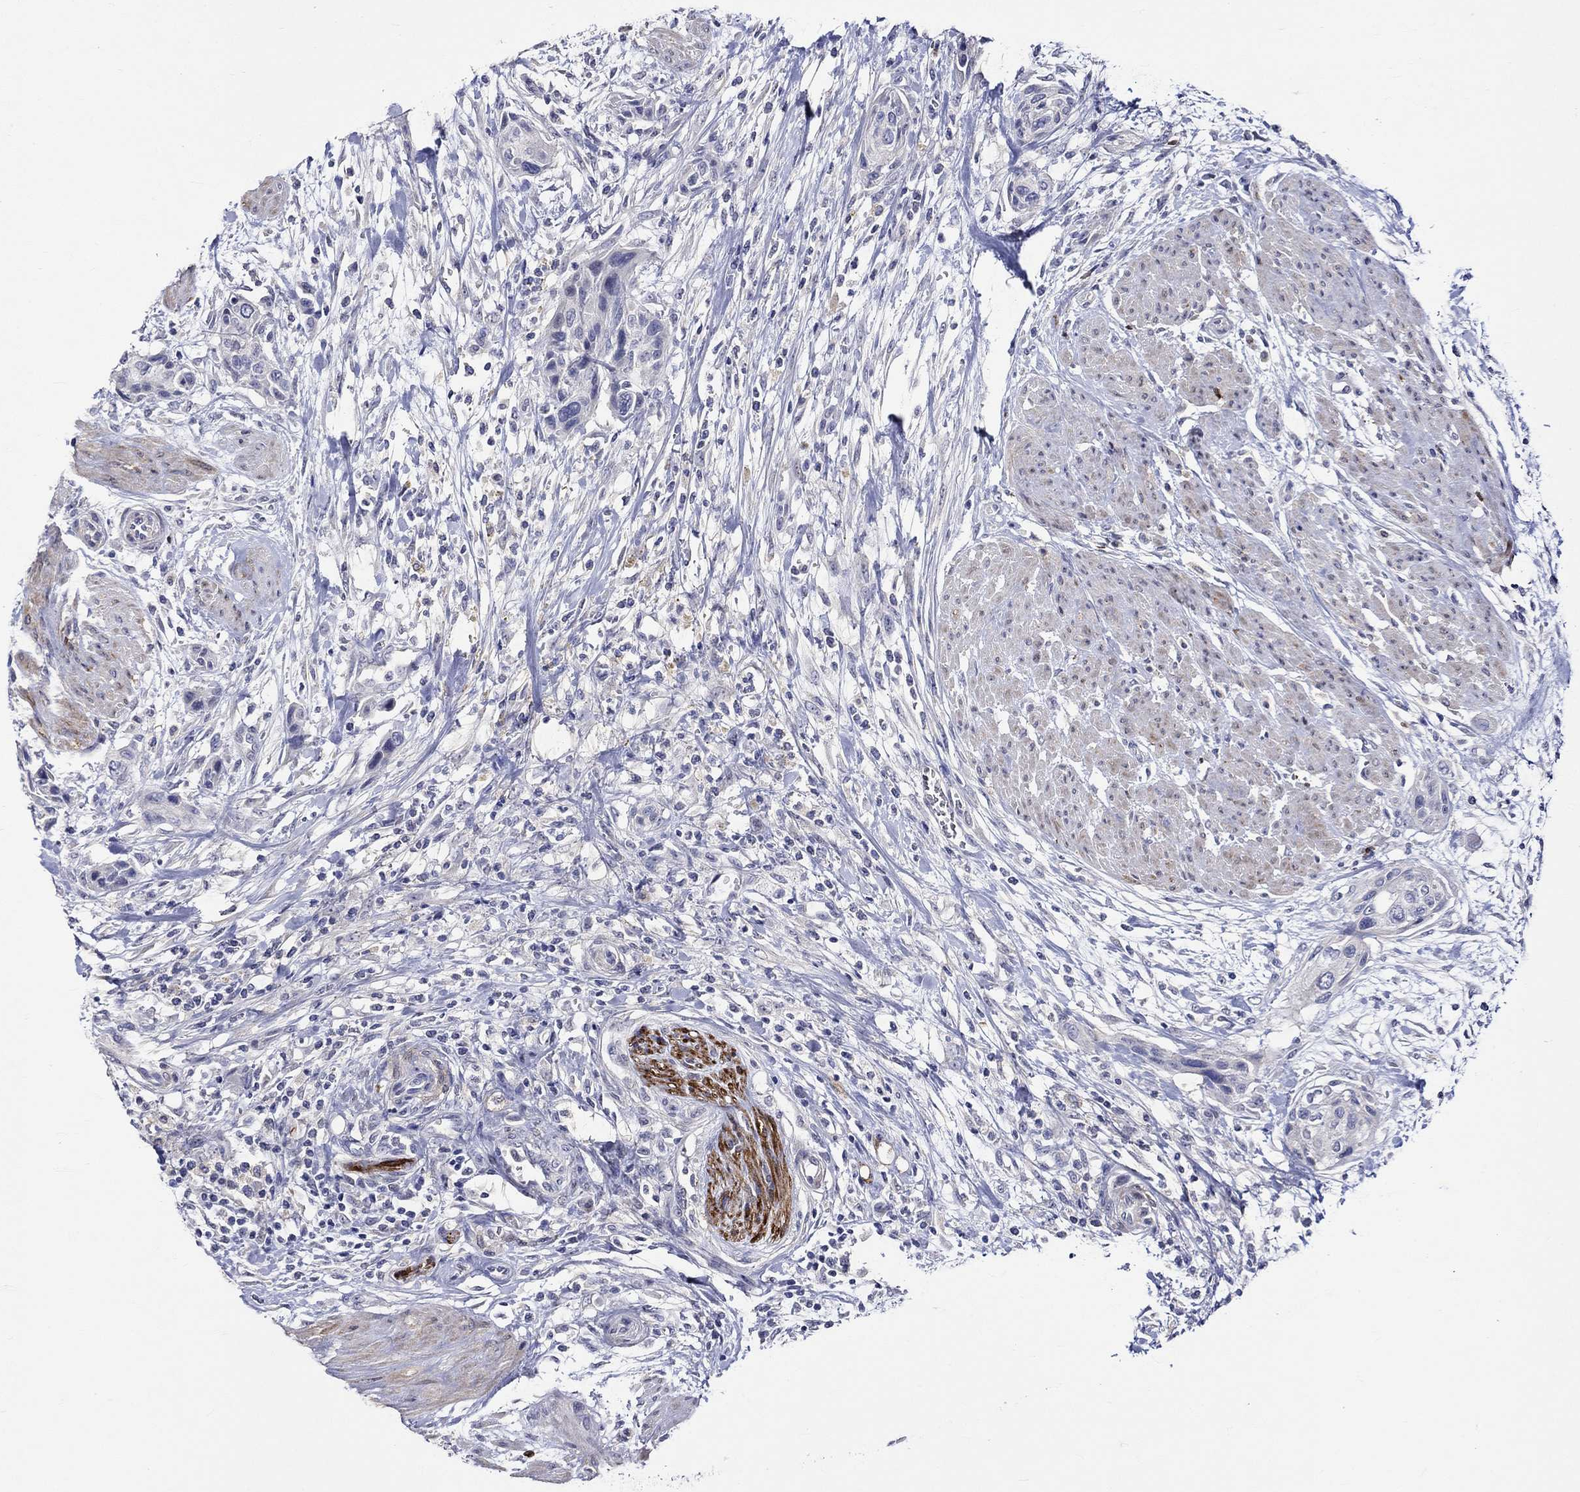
{"staining": {"intensity": "negative", "quantity": "none", "location": "none"}, "tissue": "urothelial cancer", "cell_type": "Tumor cells", "image_type": "cancer", "snomed": [{"axis": "morphology", "description": "Urothelial carcinoma, High grade"}, {"axis": "topography", "description": "Urinary bladder"}], "caption": "There is no significant positivity in tumor cells of urothelial cancer.", "gene": "CRYAB", "patient": {"sex": "male", "age": 35}}